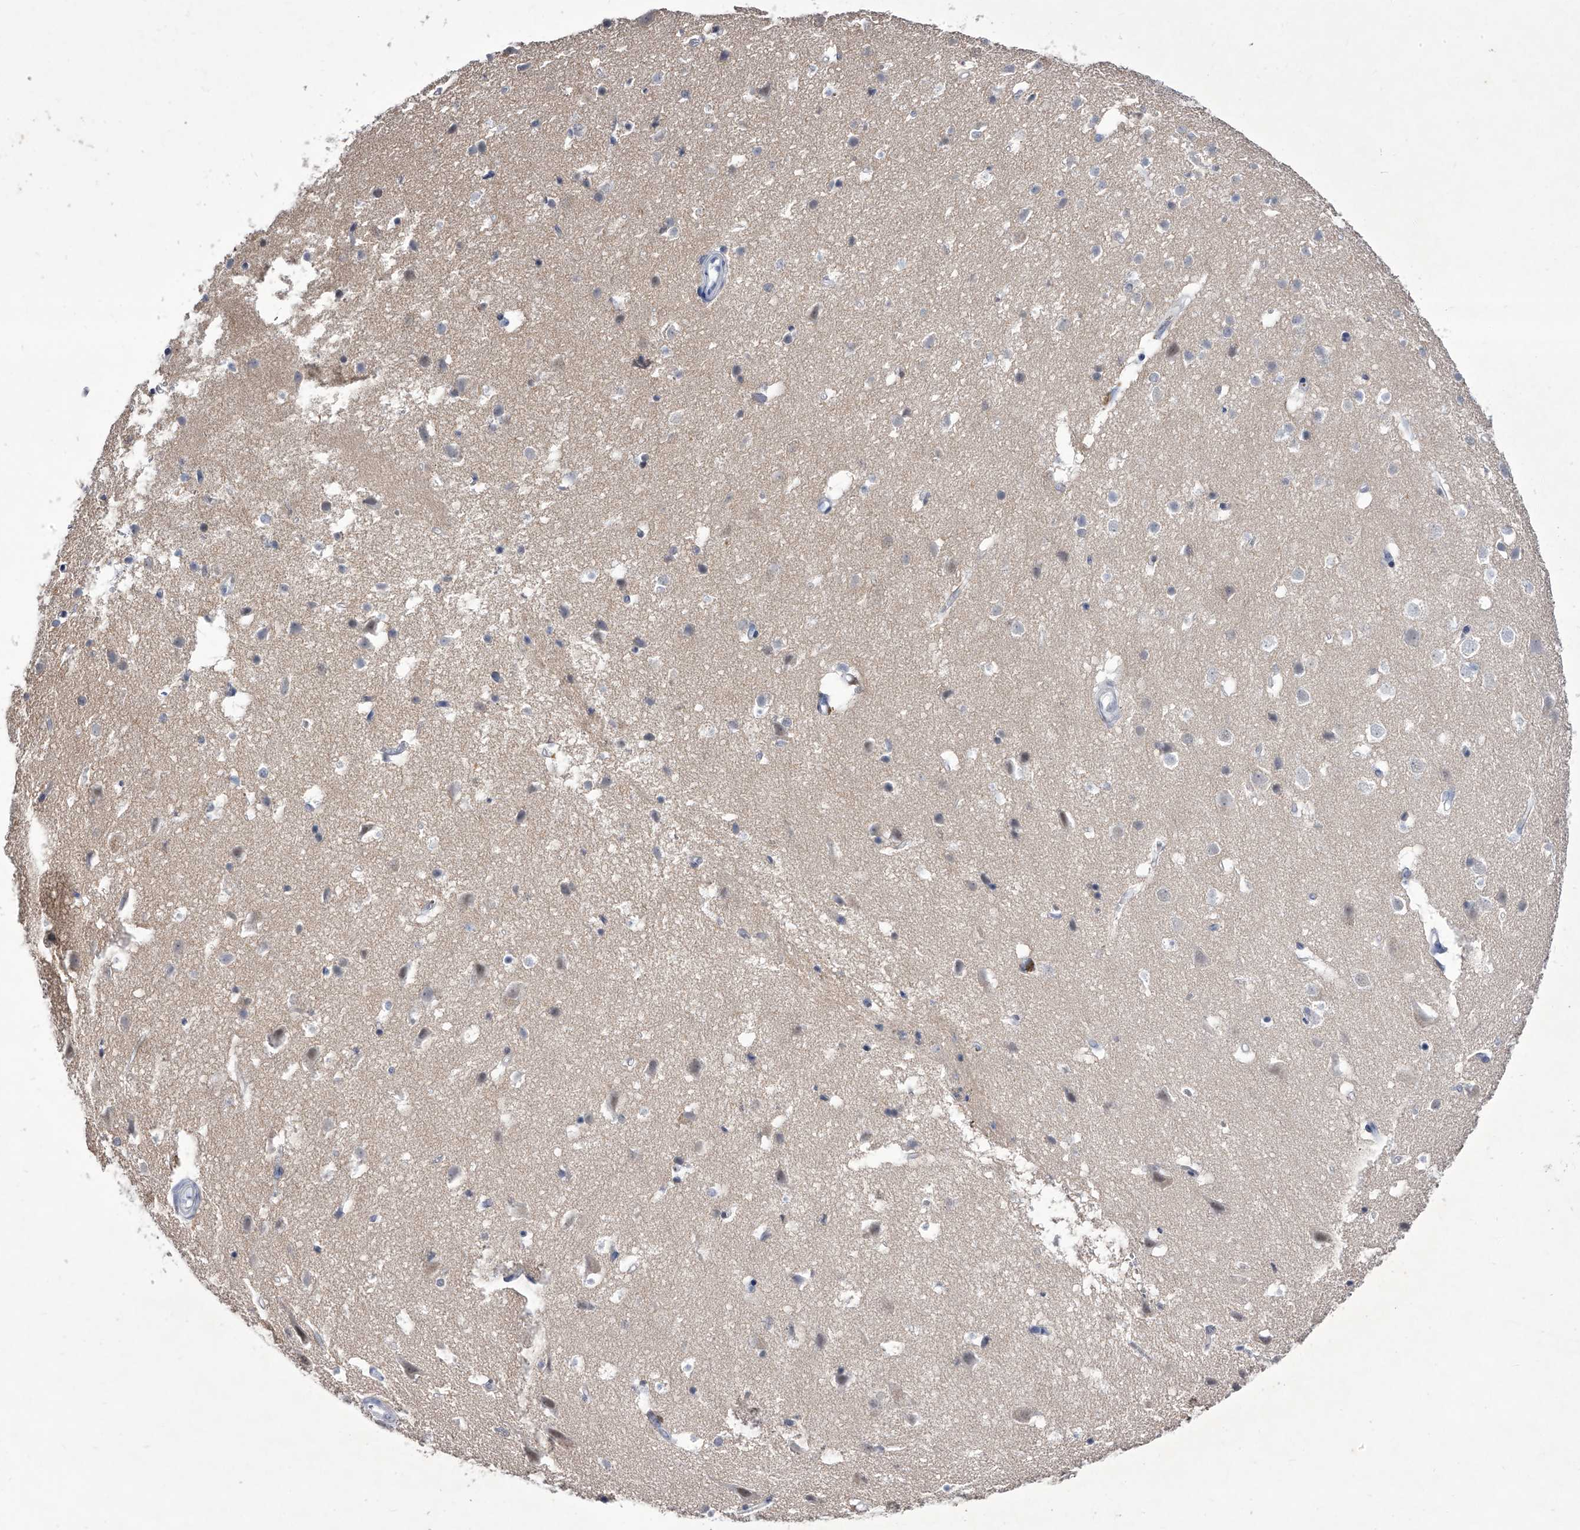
{"staining": {"intensity": "negative", "quantity": "none", "location": "none"}, "tissue": "cerebral cortex", "cell_type": "Endothelial cells", "image_type": "normal", "snomed": [{"axis": "morphology", "description": "Normal tissue, NOS"}, {"axis": "topography", "description": "Cerebral cortex"}], "caption": "High magnification brightfield microscopy of unremarkable cerebral cortex stained with DAB (3,3'-diaminobenzidine) (brown) and counterstained with hematoxylin (blue): endothelial cells show no significant positivity.", "gene": "CRISP2", "patient": {"sex": "male", "age": 54}}